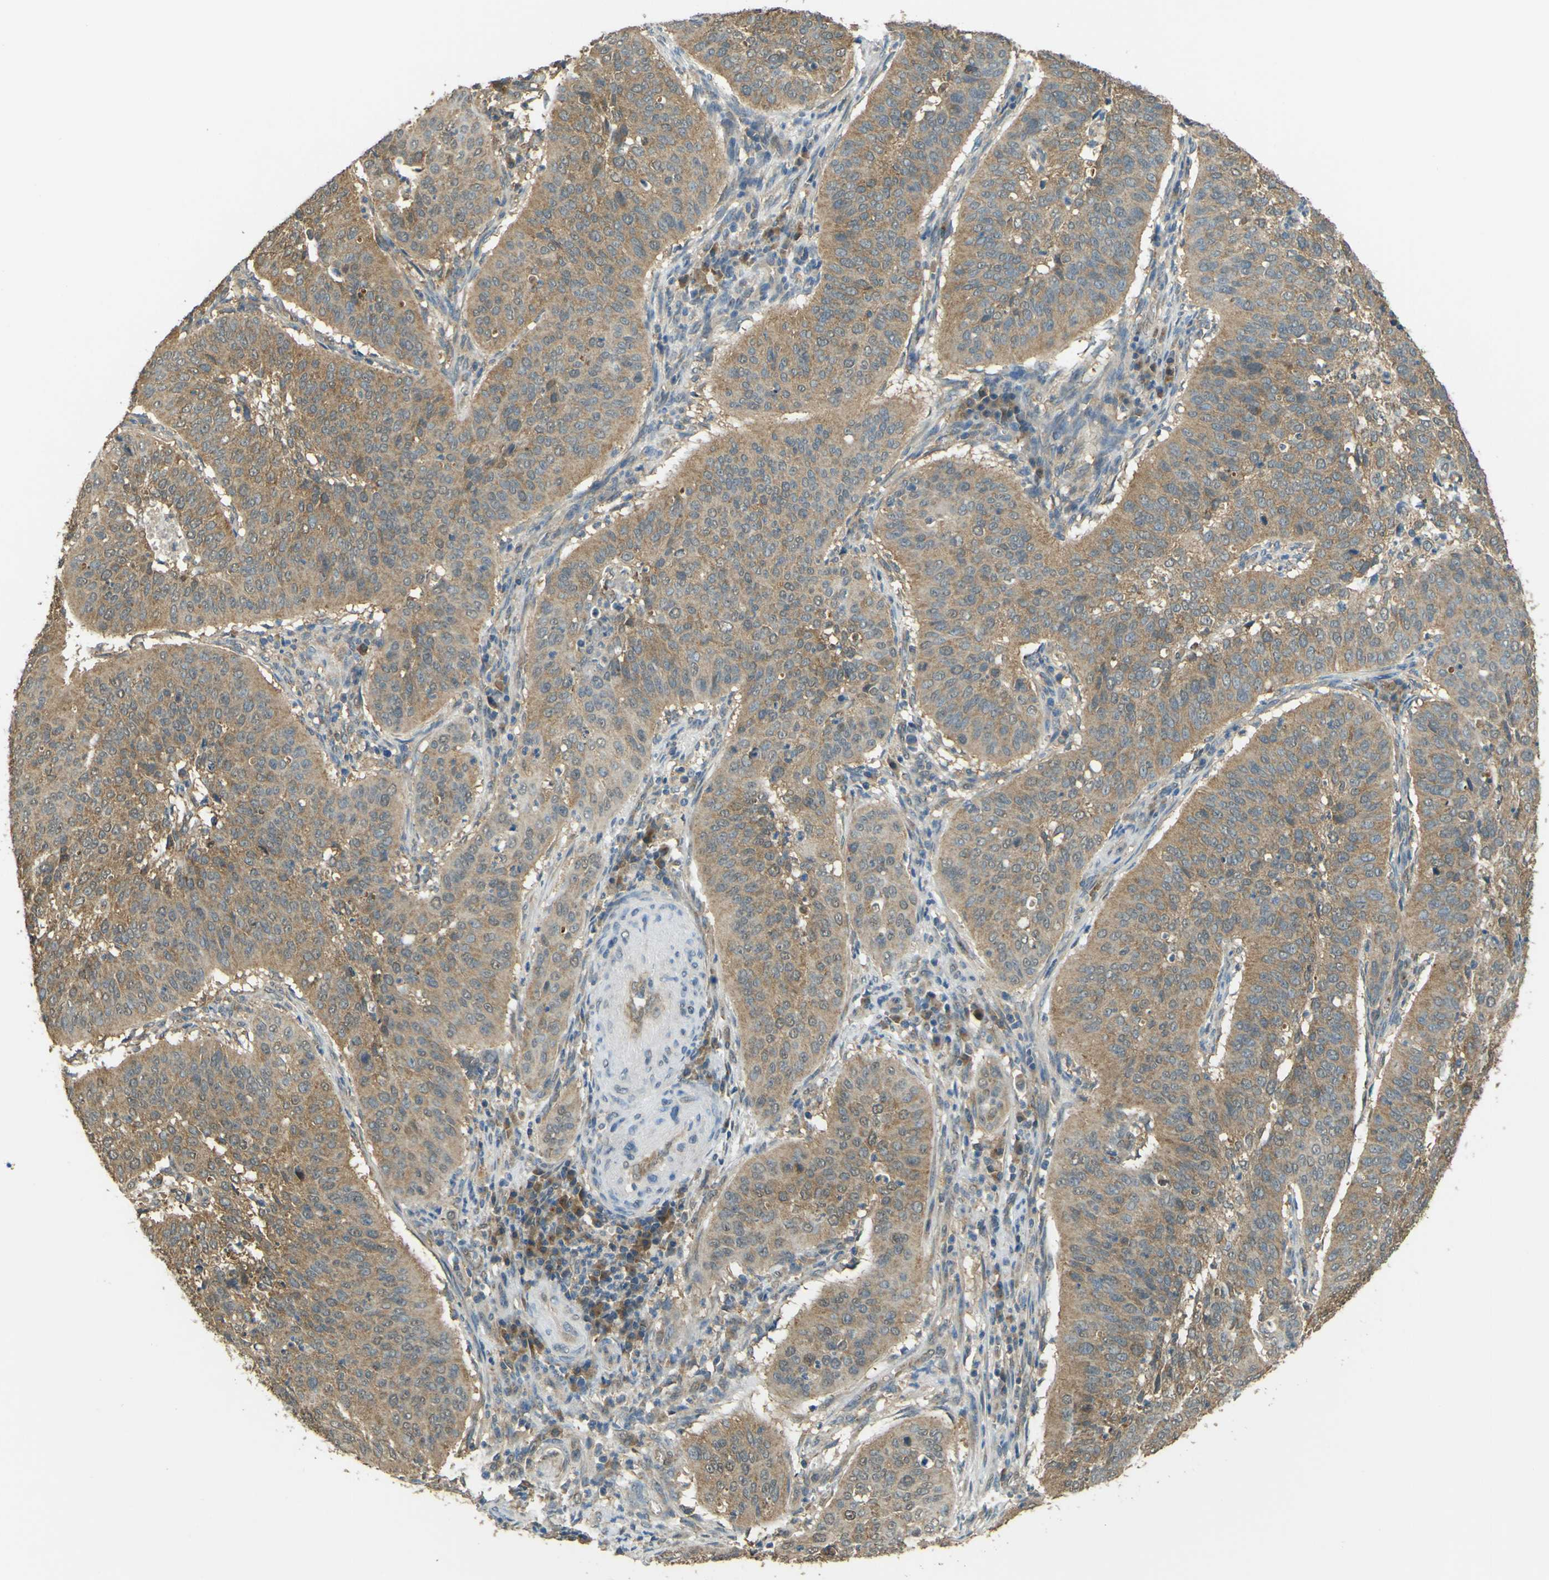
{"staining": {"intensity": "weak", "quantity": ">75%", "location": "cytoplasmic/membranous"}, "tissue": "cervical cancer", "cell_type": "Tumor cells", "image_type": "cancer", "snomed": [{"axis": "morphology", "description": "Normal tissue, NOS"}, {"axis": "morphology", "description": "Squamous cell carcinoma, NOS"}, {"axis": "topography", "description": "Cervix"}], "caption": "Immunohistochemical staining of squamous cell carcinoma (cervical) displays low levels of weak cytoplasmic/membranous positivity in about >75% of tumor cells.", "gene": "GOLGA1", "patient": {"sex": "female", "age": 39}}